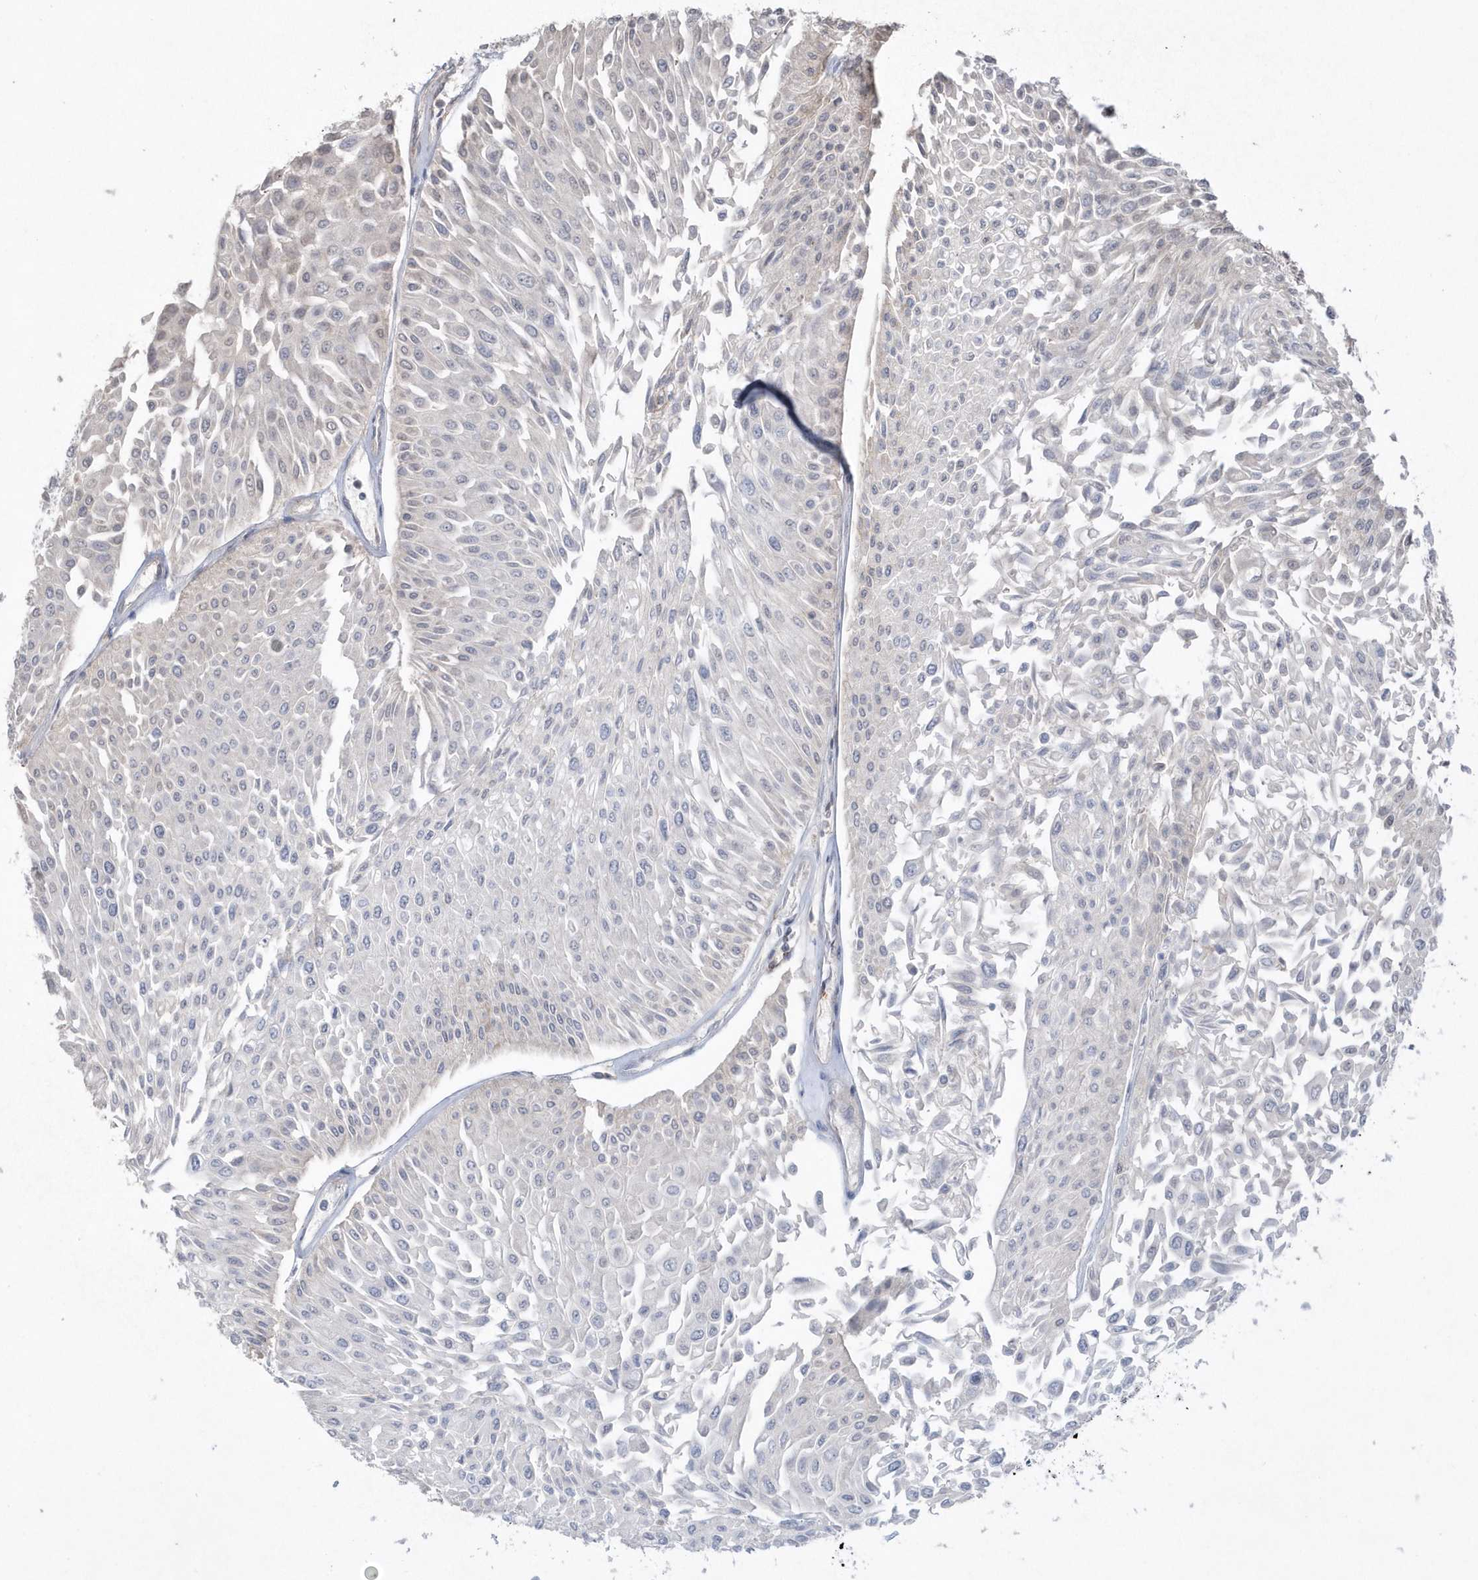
{"staining": {"intensity": "negative", "quantity": "none", "location": "none"}, "tissue": "urothelial cancer", "cell_type": "Tumor cells", "image_type": "cancer", "snomed": [{"axis": "morphology", "description": "Urothelial carcinoma, Low grade"}, {"axis": "topography", "description": "Urinary bladder"}], "caption": "Tumor cells are negative for brown protein staining in urothelial carcinoma (low-grade).", "gene": "CRIP3", "patient": {"sex": "male", "age": 67}}